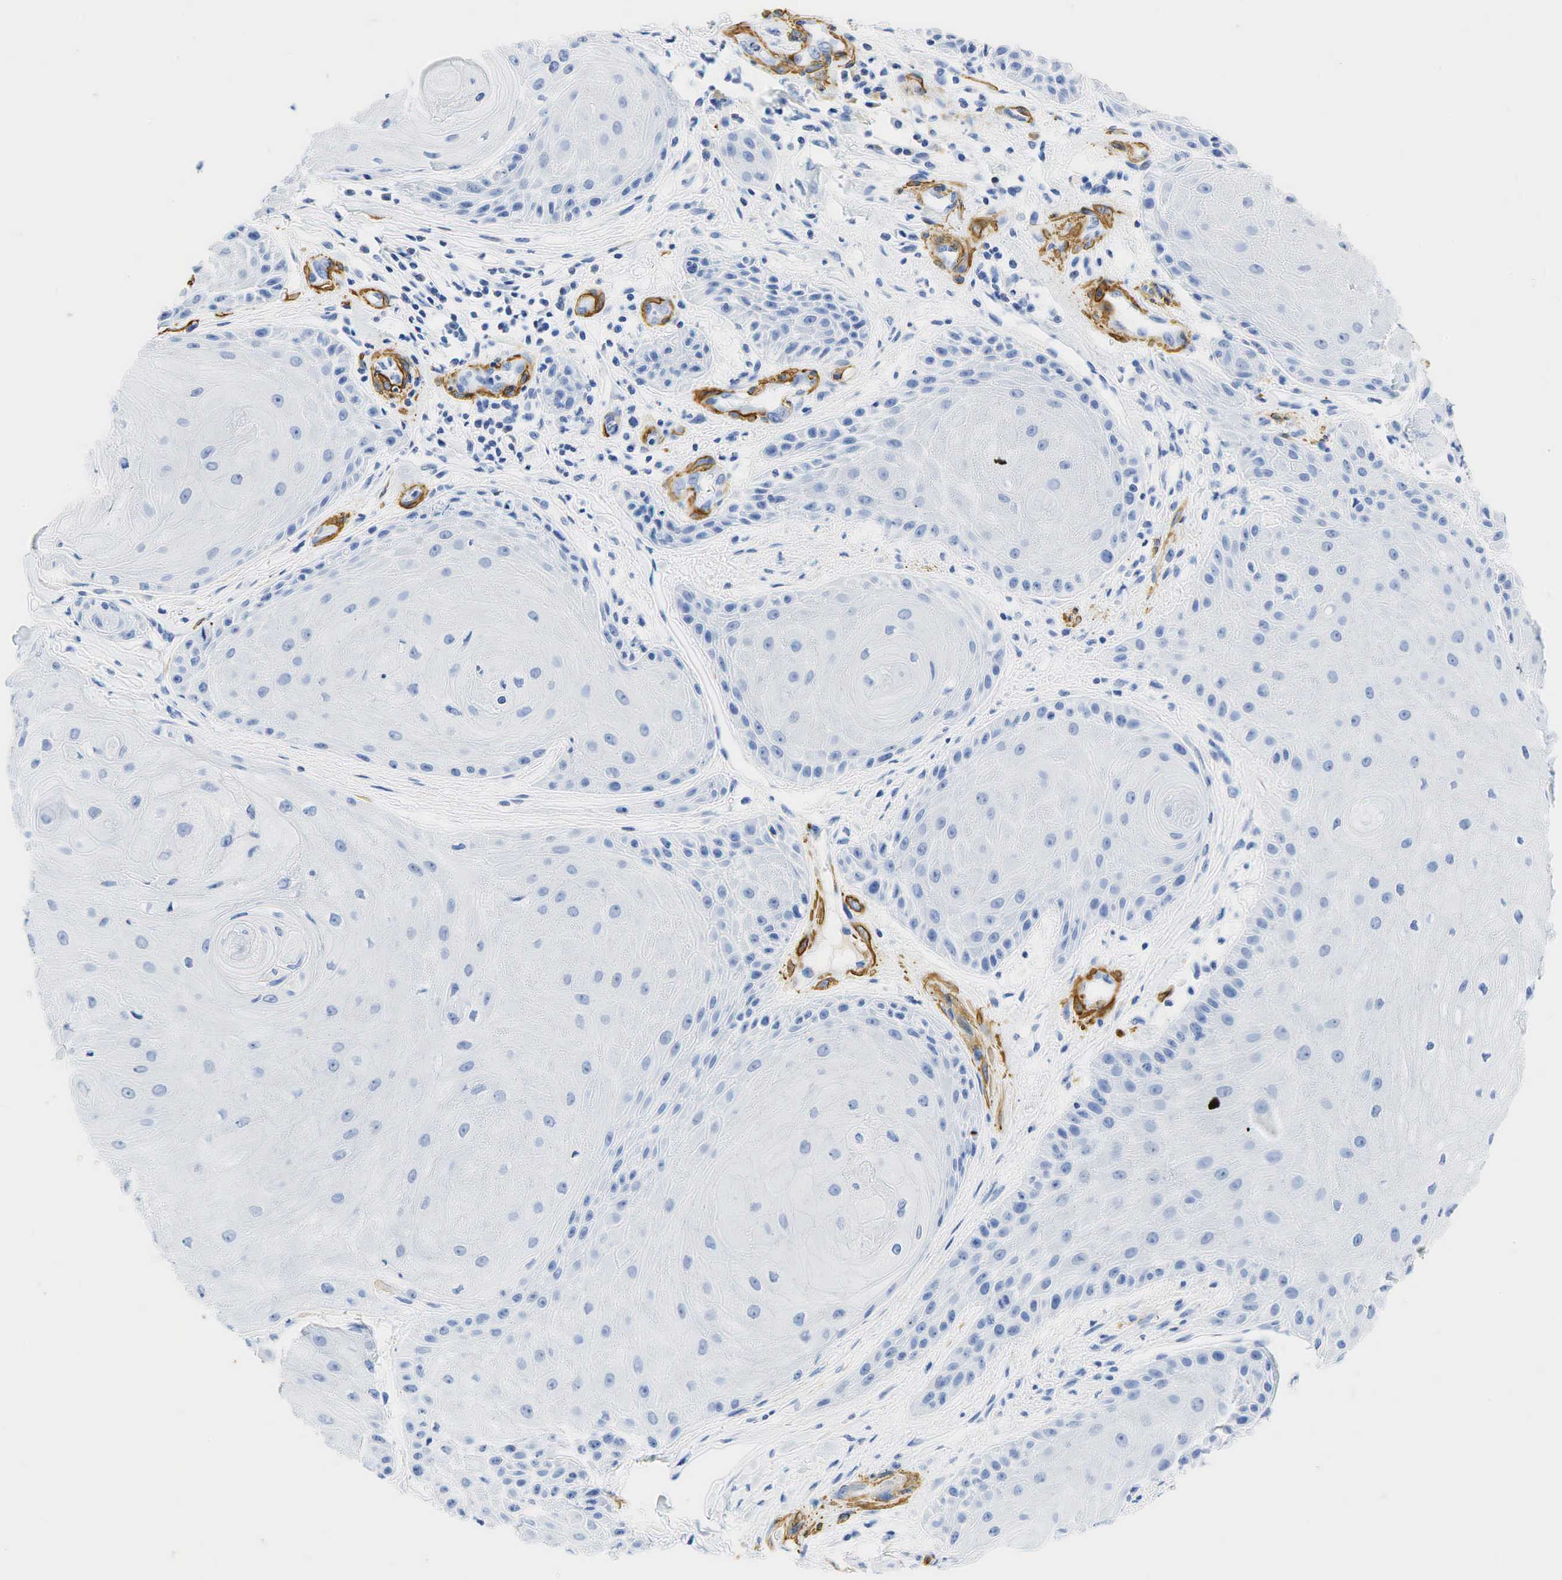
{"staining": {"intensity": "negative", "quantity": "none", "location": "none"}, "tissue": "skin cancer", "cell_type": "Tumor cells", "image_type": "cancer", "snomed": [{"axis": "morphology", "description": "Squamous cell carcinoma, NOS"}, {"axis": "topography", "description": "Skin"}], "caption": "IHC of skin cancer shows no positivity in tumor cells.", "gene": "ACTA1", "patient": {"sex": "male", "age": 57}}